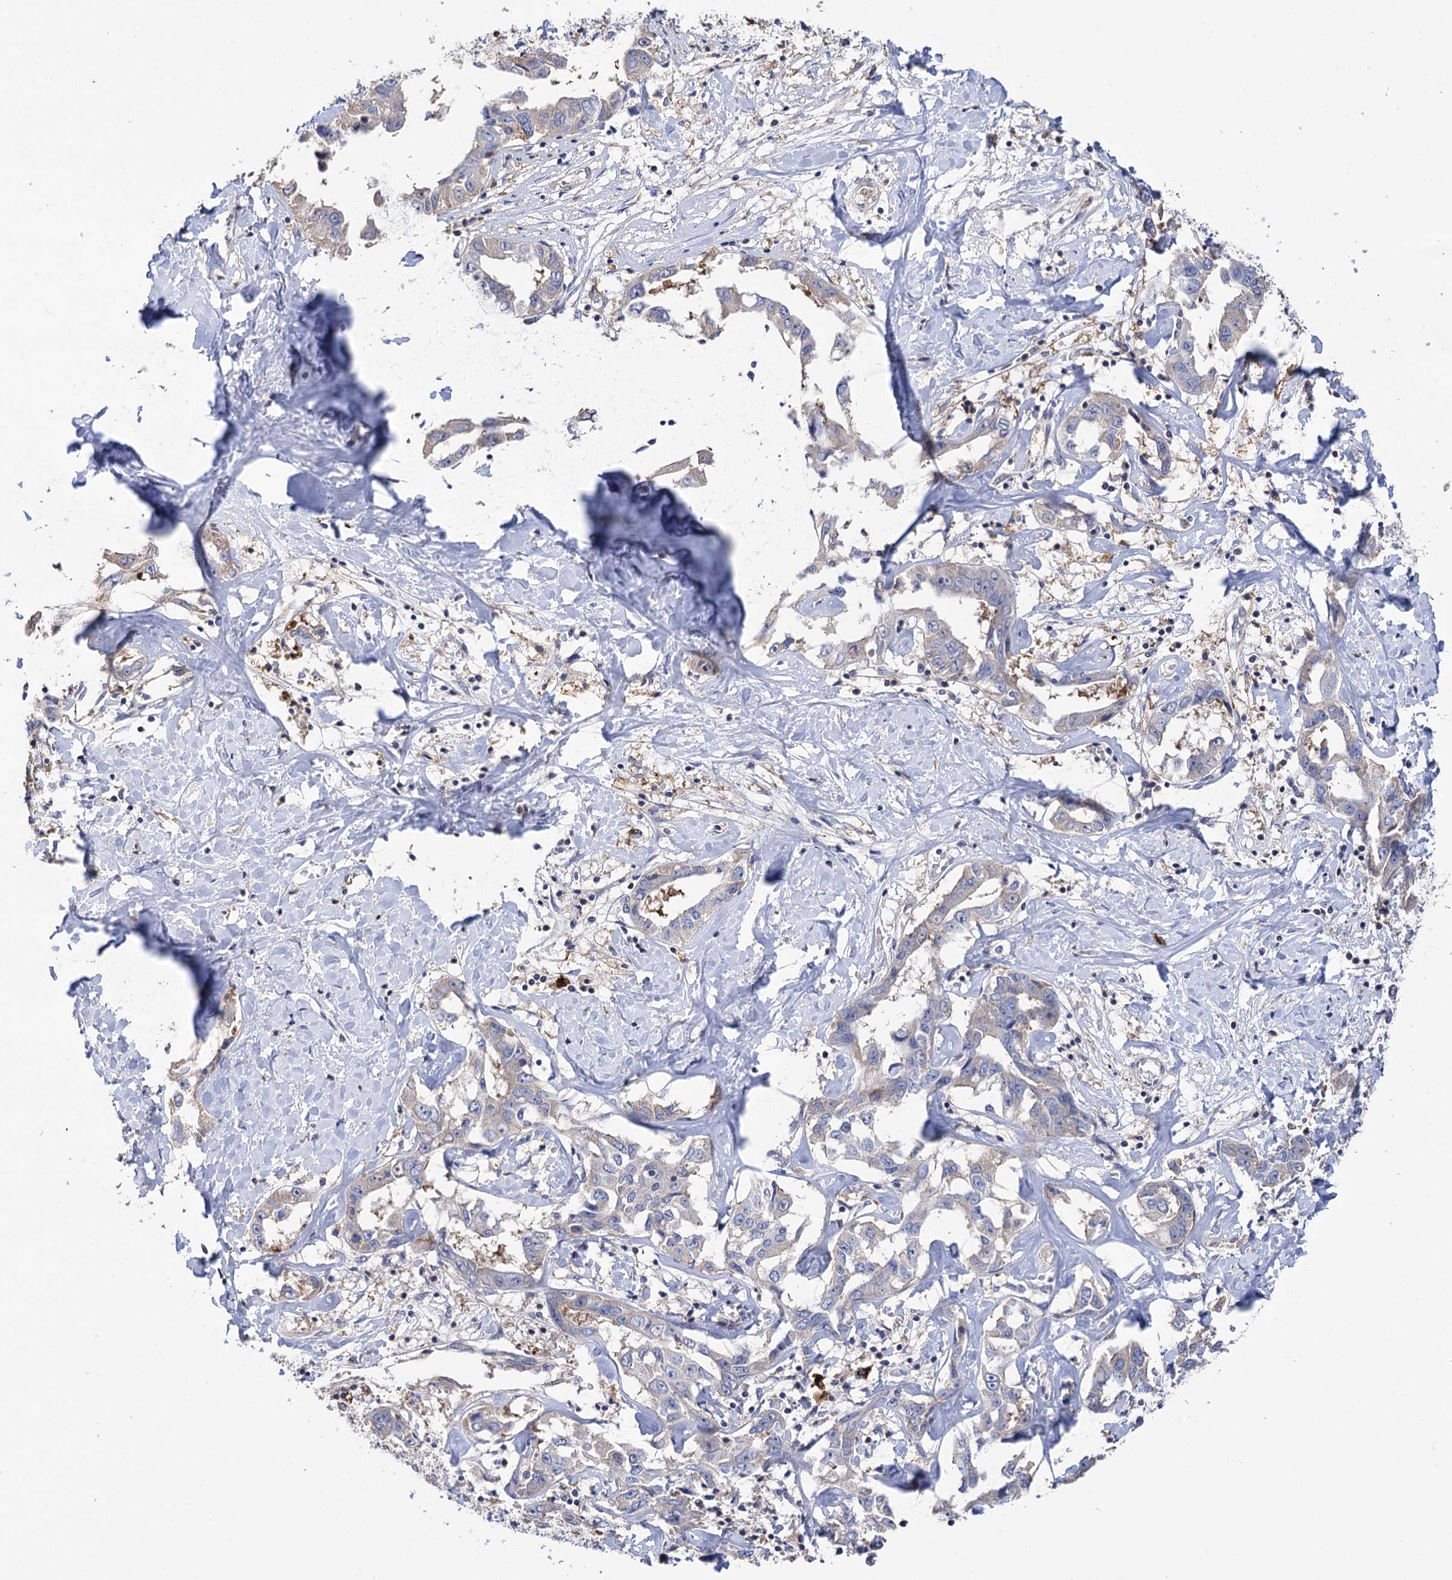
{"staining": {"intensity": "weak", "quantity": "<25%", "location": "cytoplasmic/membranous"}, "tissue": "liver cancer", "cell_type": "Tumor cells", "image_type": "cancer", "snomed": [{"axis": "morphology", "description": "Cholangiocarcinoma"}, {"axis": "topography", "description": "Liver"}], "caption": "Tumor cells are negative for protein expression in human liver cancer (cholangiocarcinoma).", "gene": "BBS4", "patient": {"sex": "male", "age": 59}}